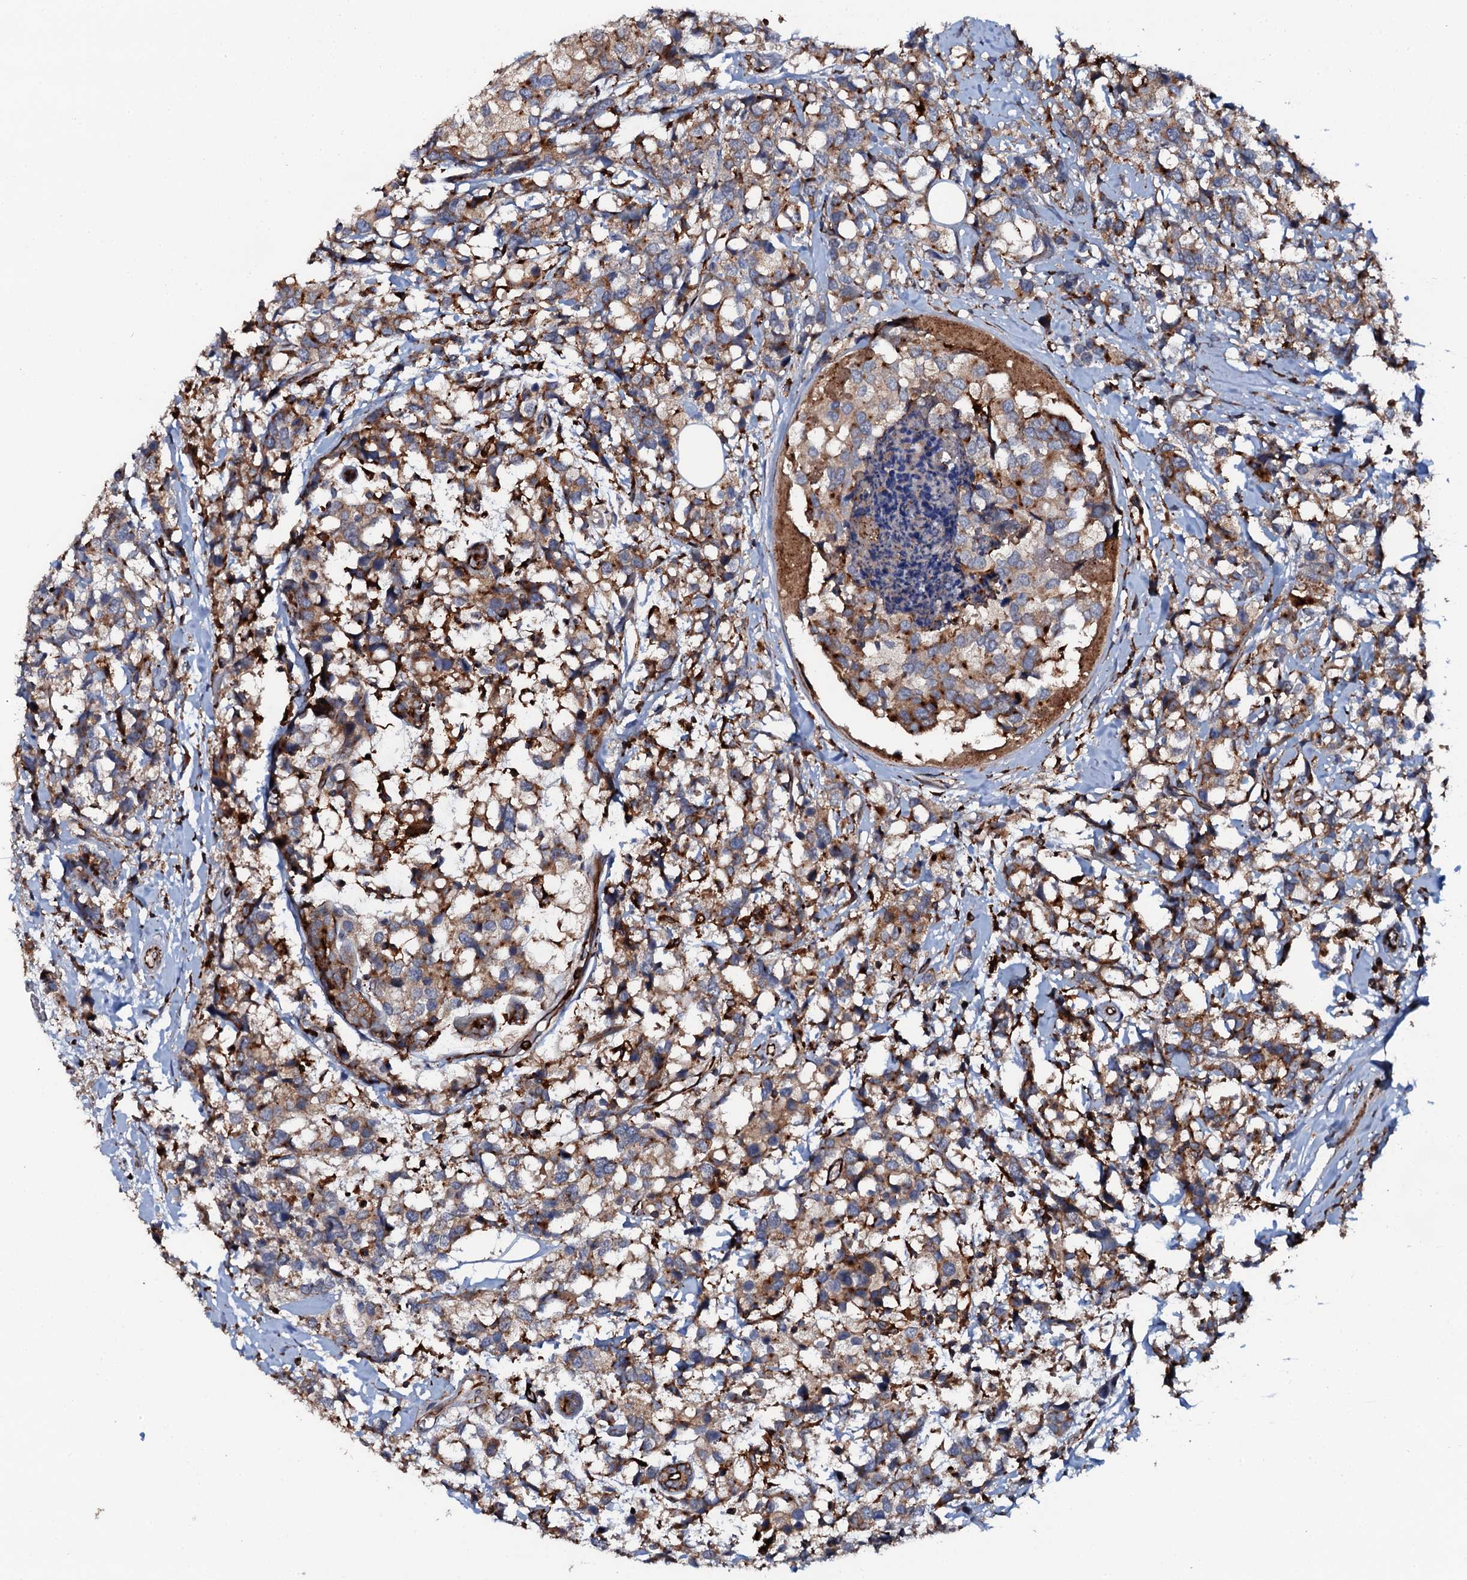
{"staining": {"intensity": "moderate", "quantity": ">75%", "location": "cytoplasmic/membranous"}, "tissue": "breast cancer", "cell_type": "Tumor cells", "image_type": "cancer", "snomed": [{"axis": "morphology", "description": "Lobular carcinoma"}, {"axis": "topography", "description": "Breast"}], "caption": "A histopathology image showing moderate cytoplasmic/membranous expression in approximately >75% of tumor cells in breast cancer (lobular carcinoma), as visualized by brown immunohistochemical staining.", "gene": "VAMP8", "patient": {"sex": "female", "age": 59}}